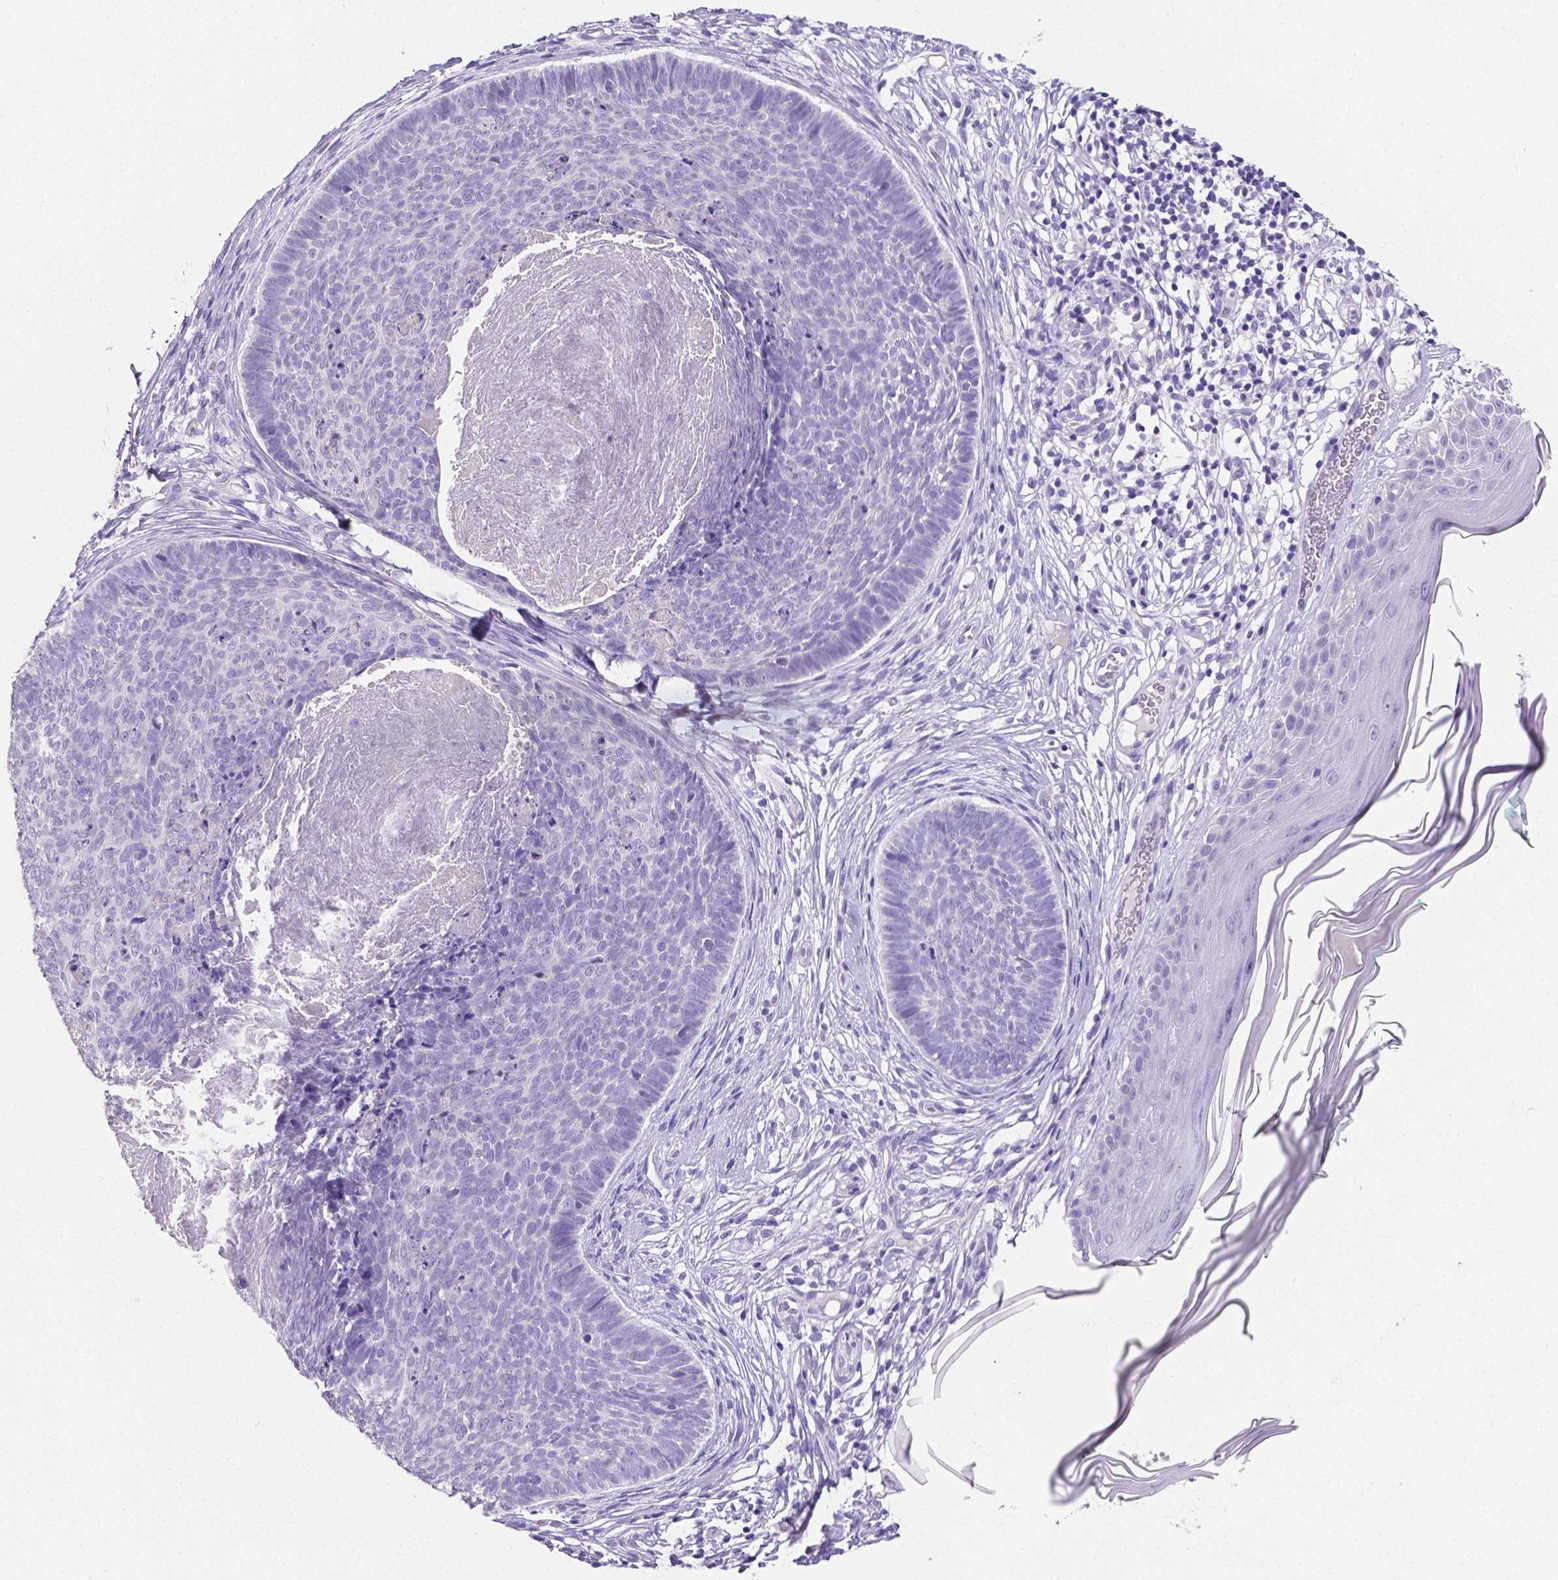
{"staining": {"intensity": "negative", "quantity": "none", "location": "none"}, "tissue": "skin cancer", "cell_type": "Tumor cells", "image_type": "cancer", "snomed": [{"axis": "morphology", "description": "Basal cell carcinoma"}, {"axis": "topography", "description": "Skin"}], "caption": "Tumor cells are negative for brown protein staining in skin cancer. The staining is performed using DAB brown chromogen with nuclei counter-stained in using hematoxylin.", "gene": "SLC22A2", "patient": {"sex": "male", "age": 85}}